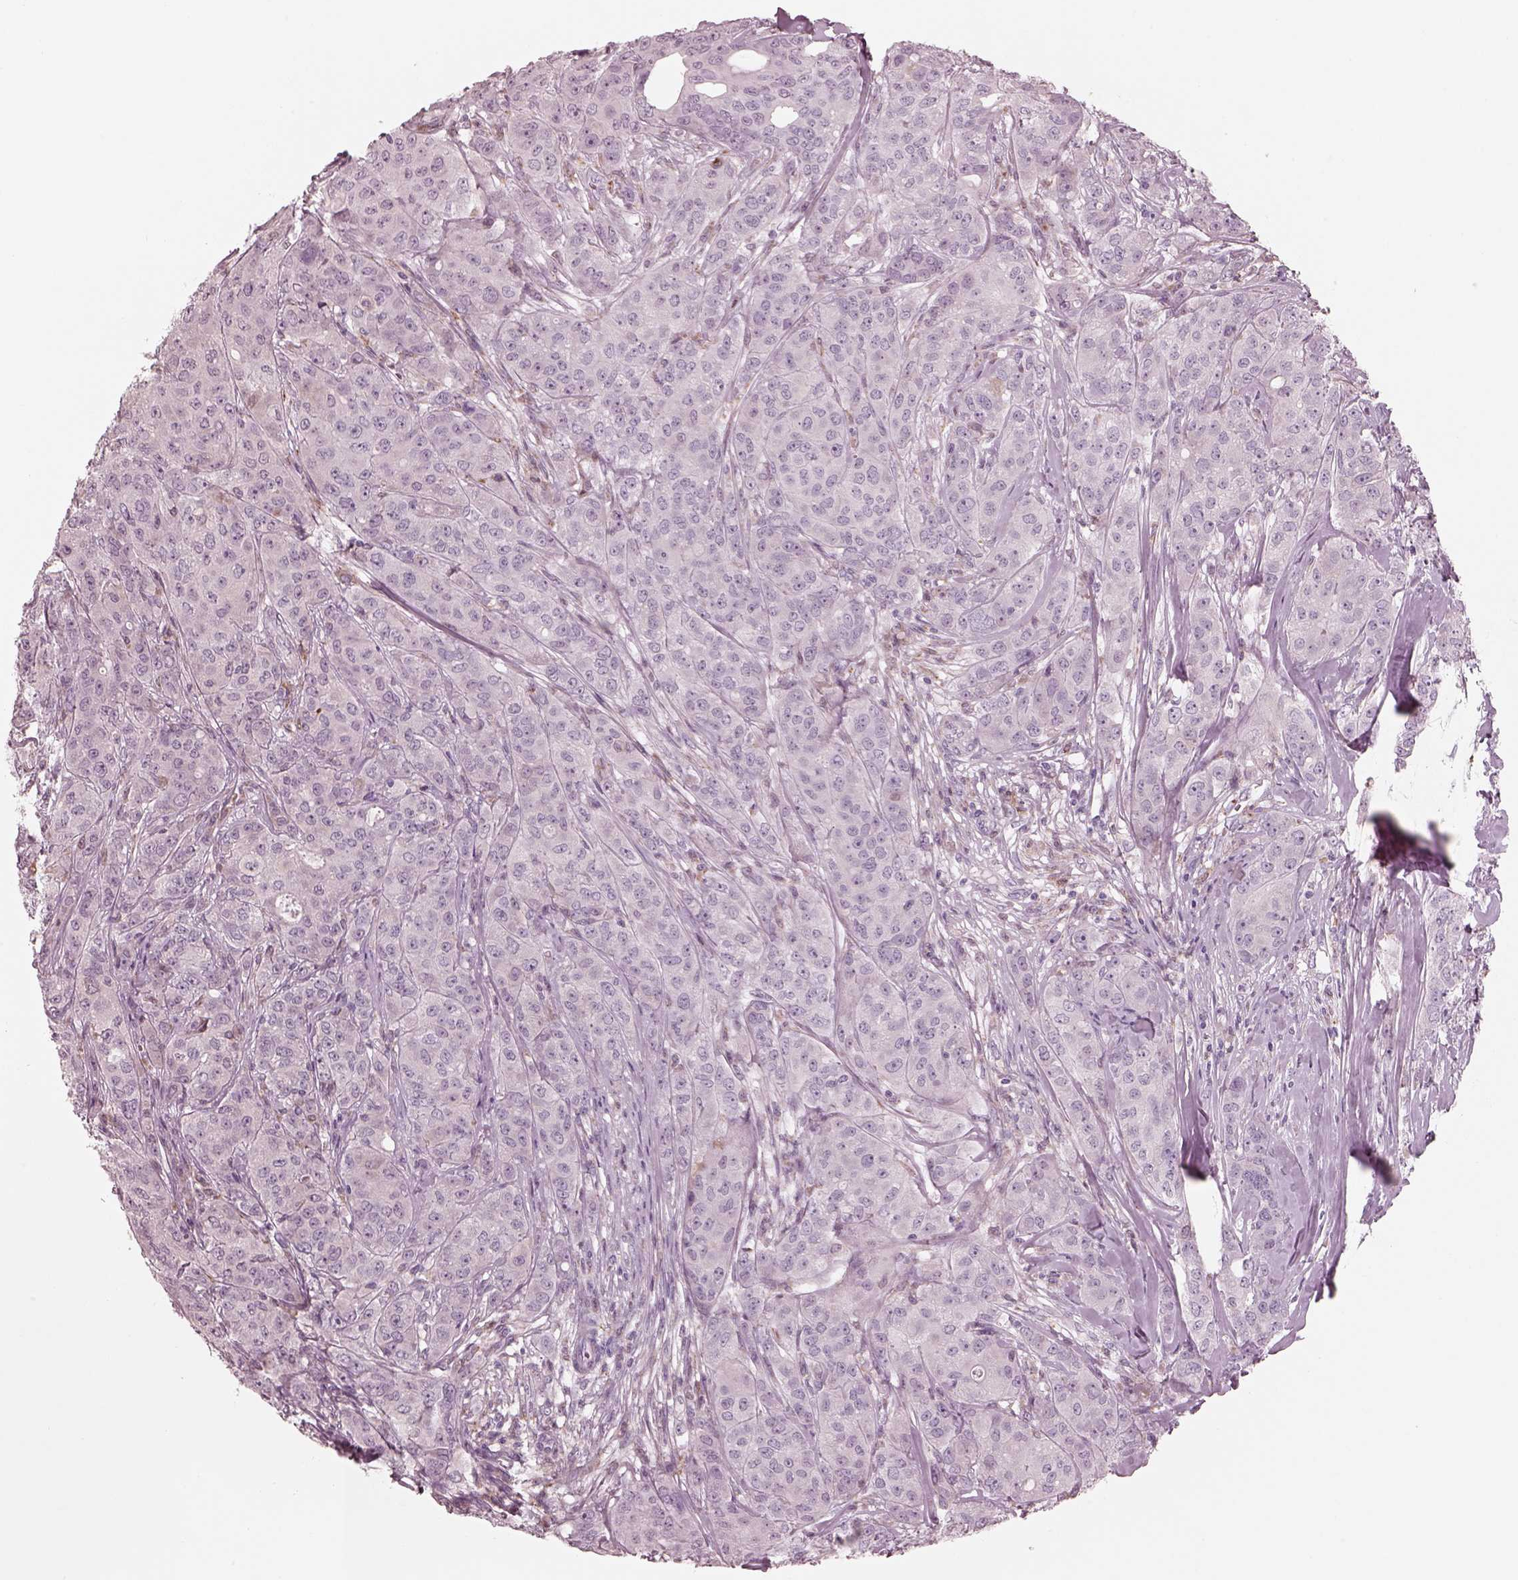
{"staining": {"intensity": "negative", "quantity": "none", "location": "none"}, "tissue": "breast cancer", "cell_type": "Tumor cells", "image_type": "cancer", "snomed": [{"axis": "morphology", "description": "Duct carcinoma"}, {"axis": "topography", "description": "Breast"}], "caption": "IHC histopathology image of neoplastic tissue: human infiltrating ductal carcinoma (breast) stained with DAB demonstrates no significant protein expression in tumor cells. (Stains: DAB IHC with hematoxylin counter stain, Microscopy: brightfield microscopy at high magnification).", "gene": "CADM2", "patient": {"sex": "female", "age": 43}}